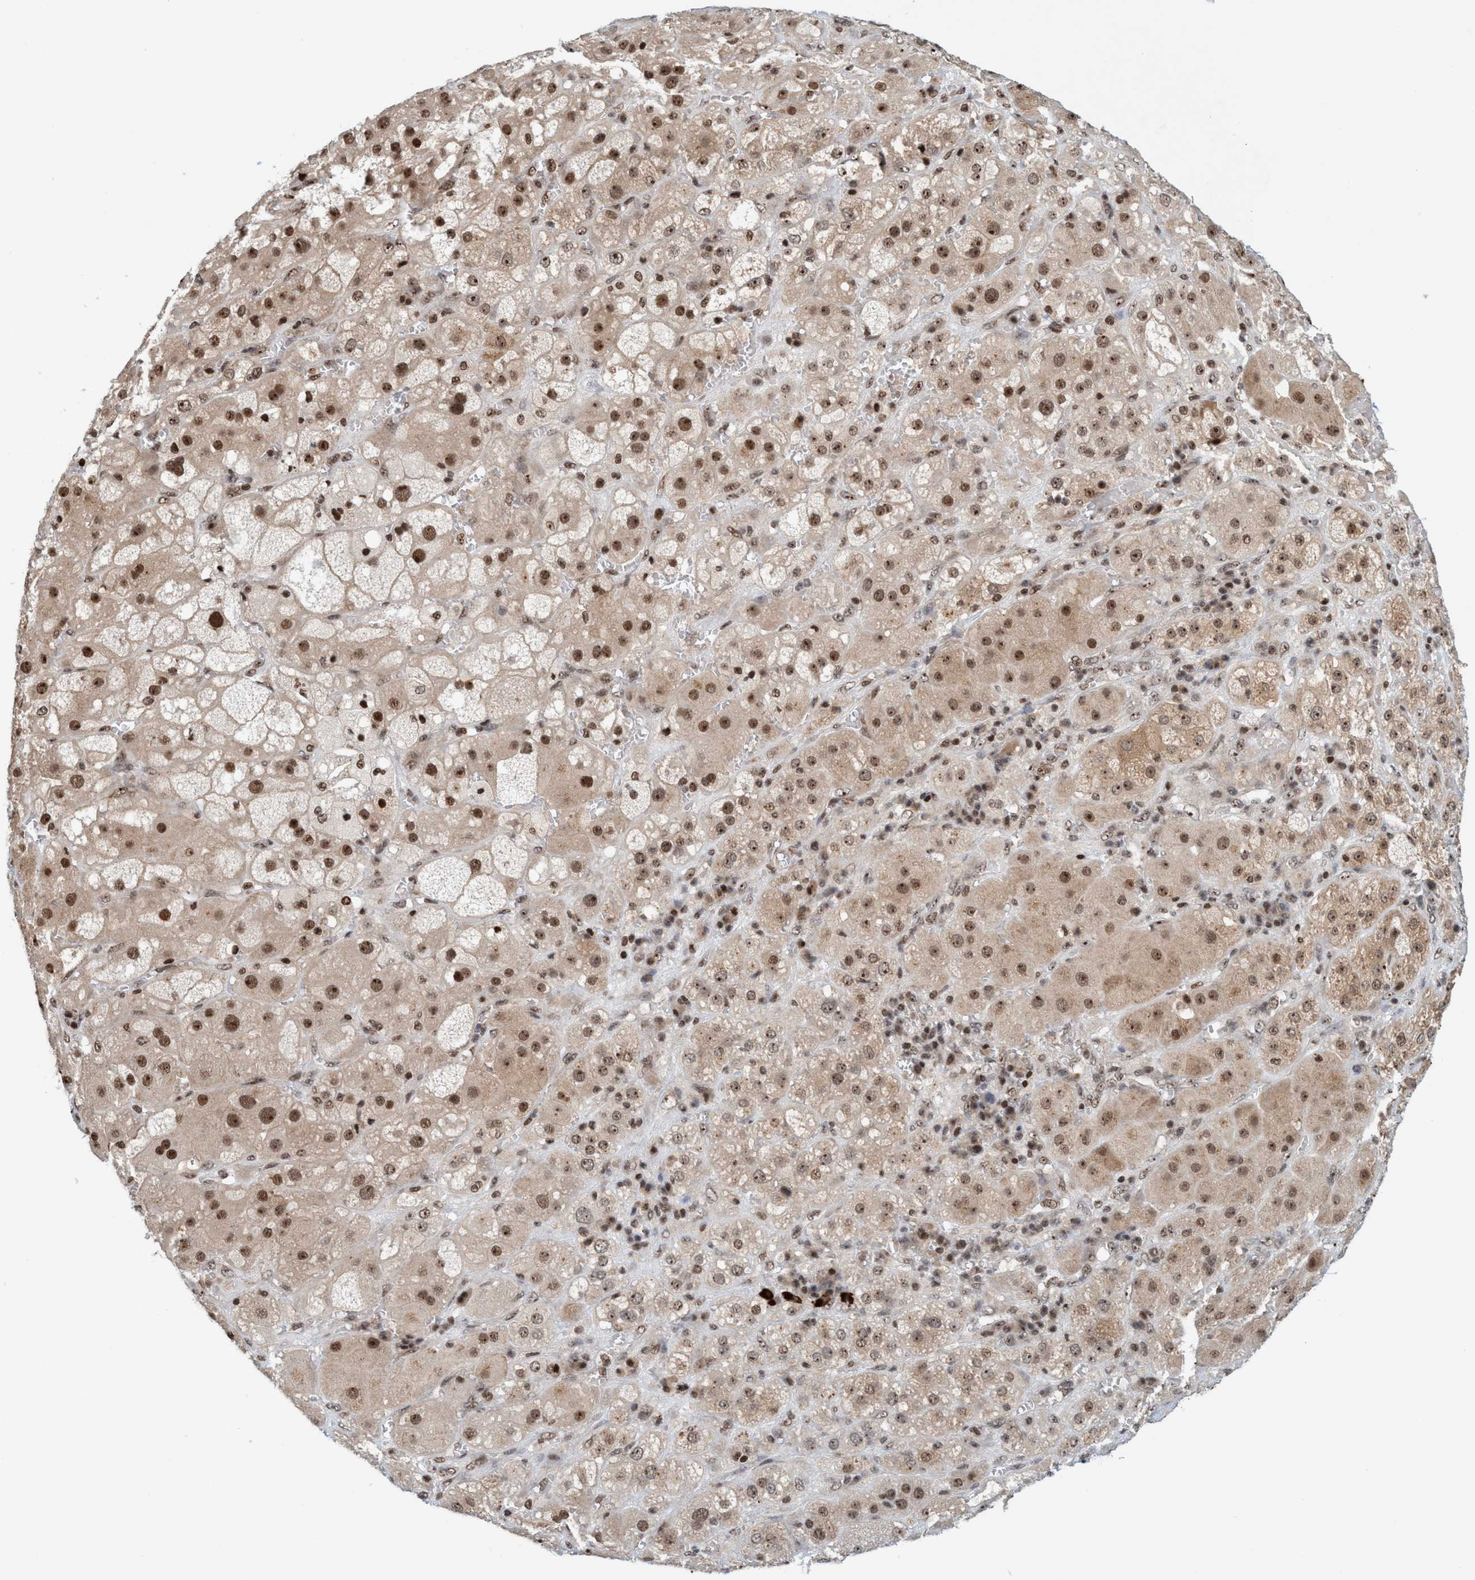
{"staining": {"intensity": "strong", "quantity": ">75%", "location": "cytoplasmic/membranous,nuclear"}, "tissue": "adrenal gland", "cell_type": "Glandular cells", "image_type": "normal", "snomed": [{"axis": "morphology", "description": "Normal tissue, NOS"}, {"axis": "topography", "description": "Adrenal gland"}], "caption": "An immunohistochemistry micrograph of benign tissue is shown. Protein staining in brown highlights strong cytoplasmic/membranous,nuclear positivity in adrenal gland within glandular cells.", "gene": "SMCR8", "patient": {"sex": "female", "age": 47}}